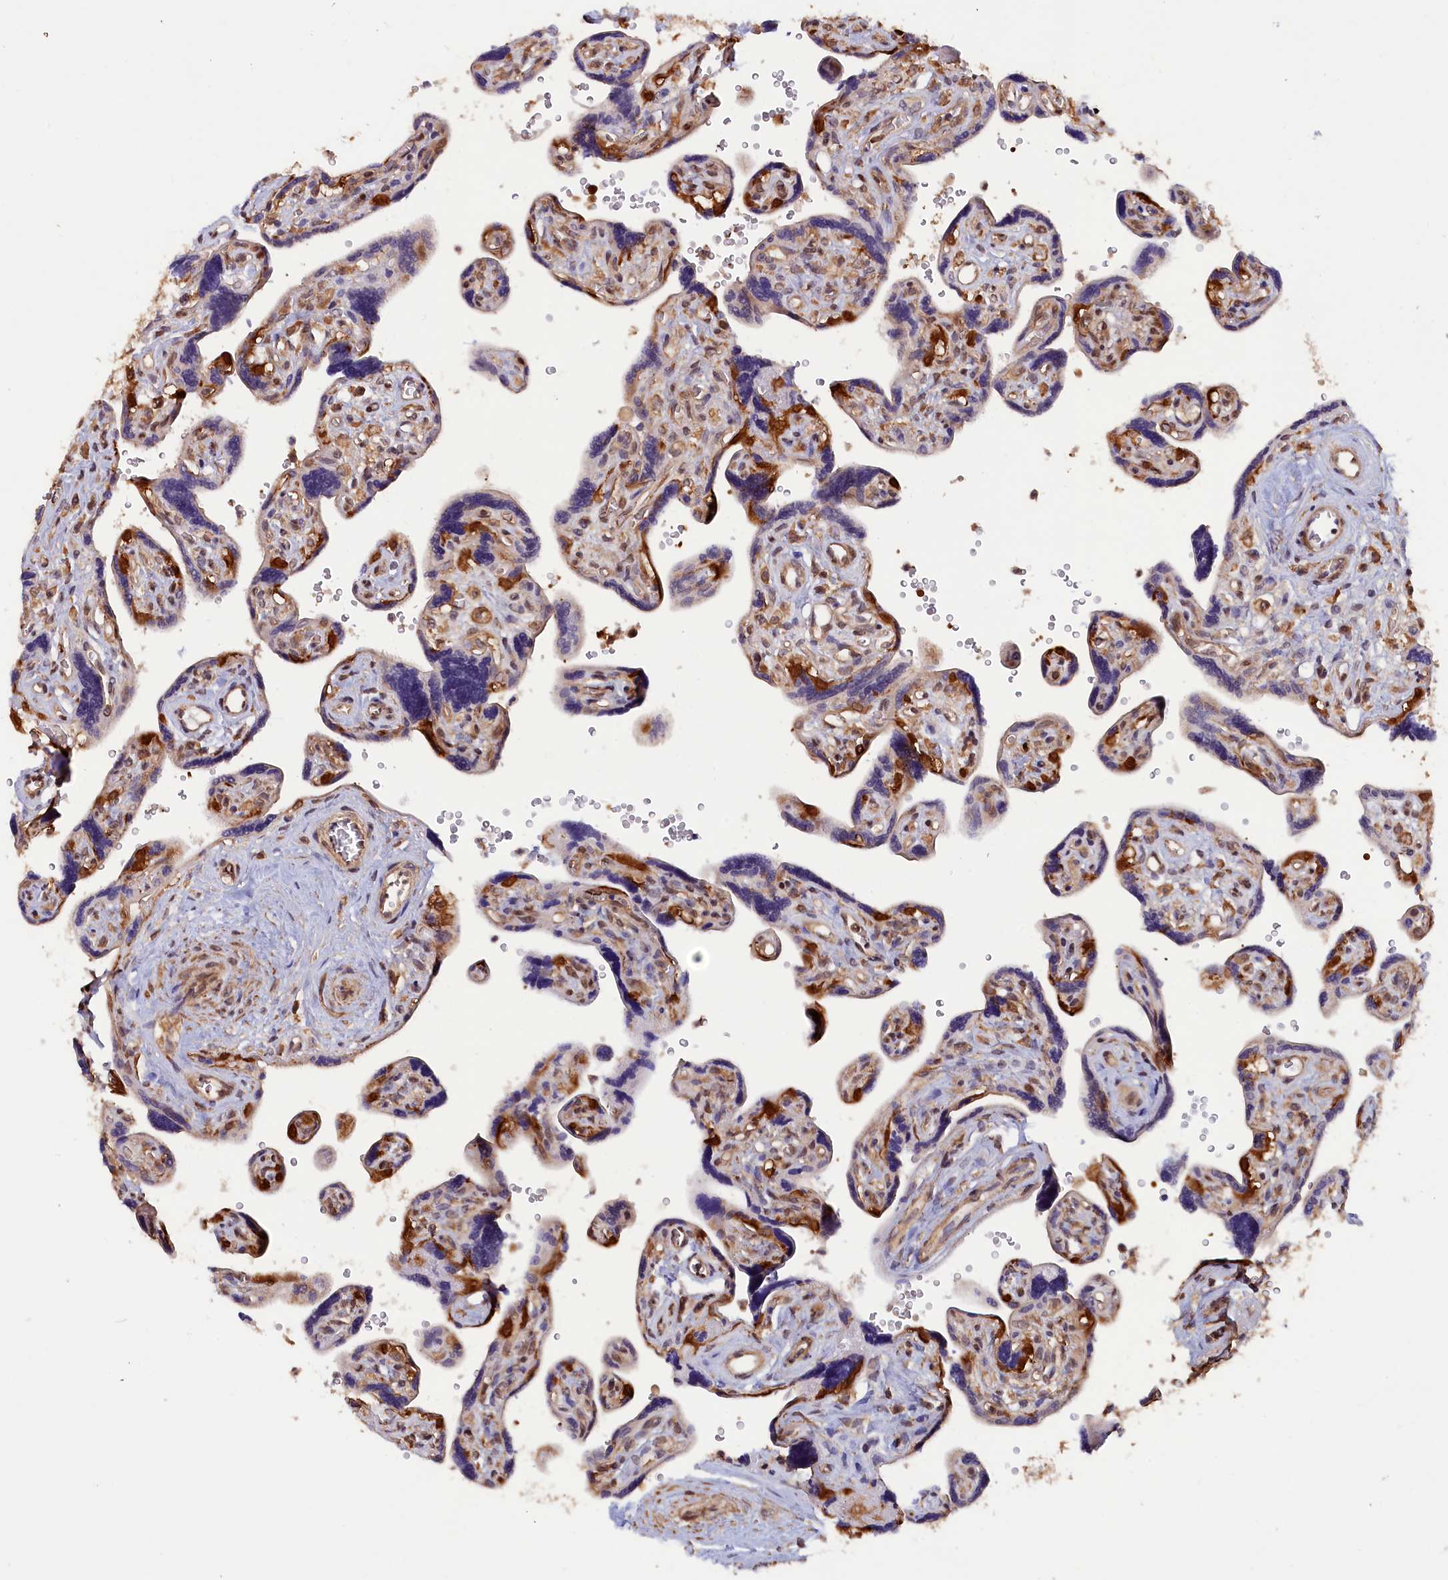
{"staining": {"intensity": "moderate", "quantity": "25%-75%", "location": "cytoplasmic/membranous,nuclear"}, "tissue": "placenta", "cell_type": "Trophoblastic cells", "image_type": "normal", "snomed": [{"axis": "morphology", "description": "Normal tissue, NOS"}, {"axis": "topography", "description": "Placenta"}], "caption": "This micrograph displays immunohistochemistry (IHC) staining of normal human placenta, with medium moderate cytoplasmic/membranous,nuclear expression in about 25%-75% of trophoblastic cells.", "gene": "JPT2", "patient": {"sex": "female", "age": 39}}